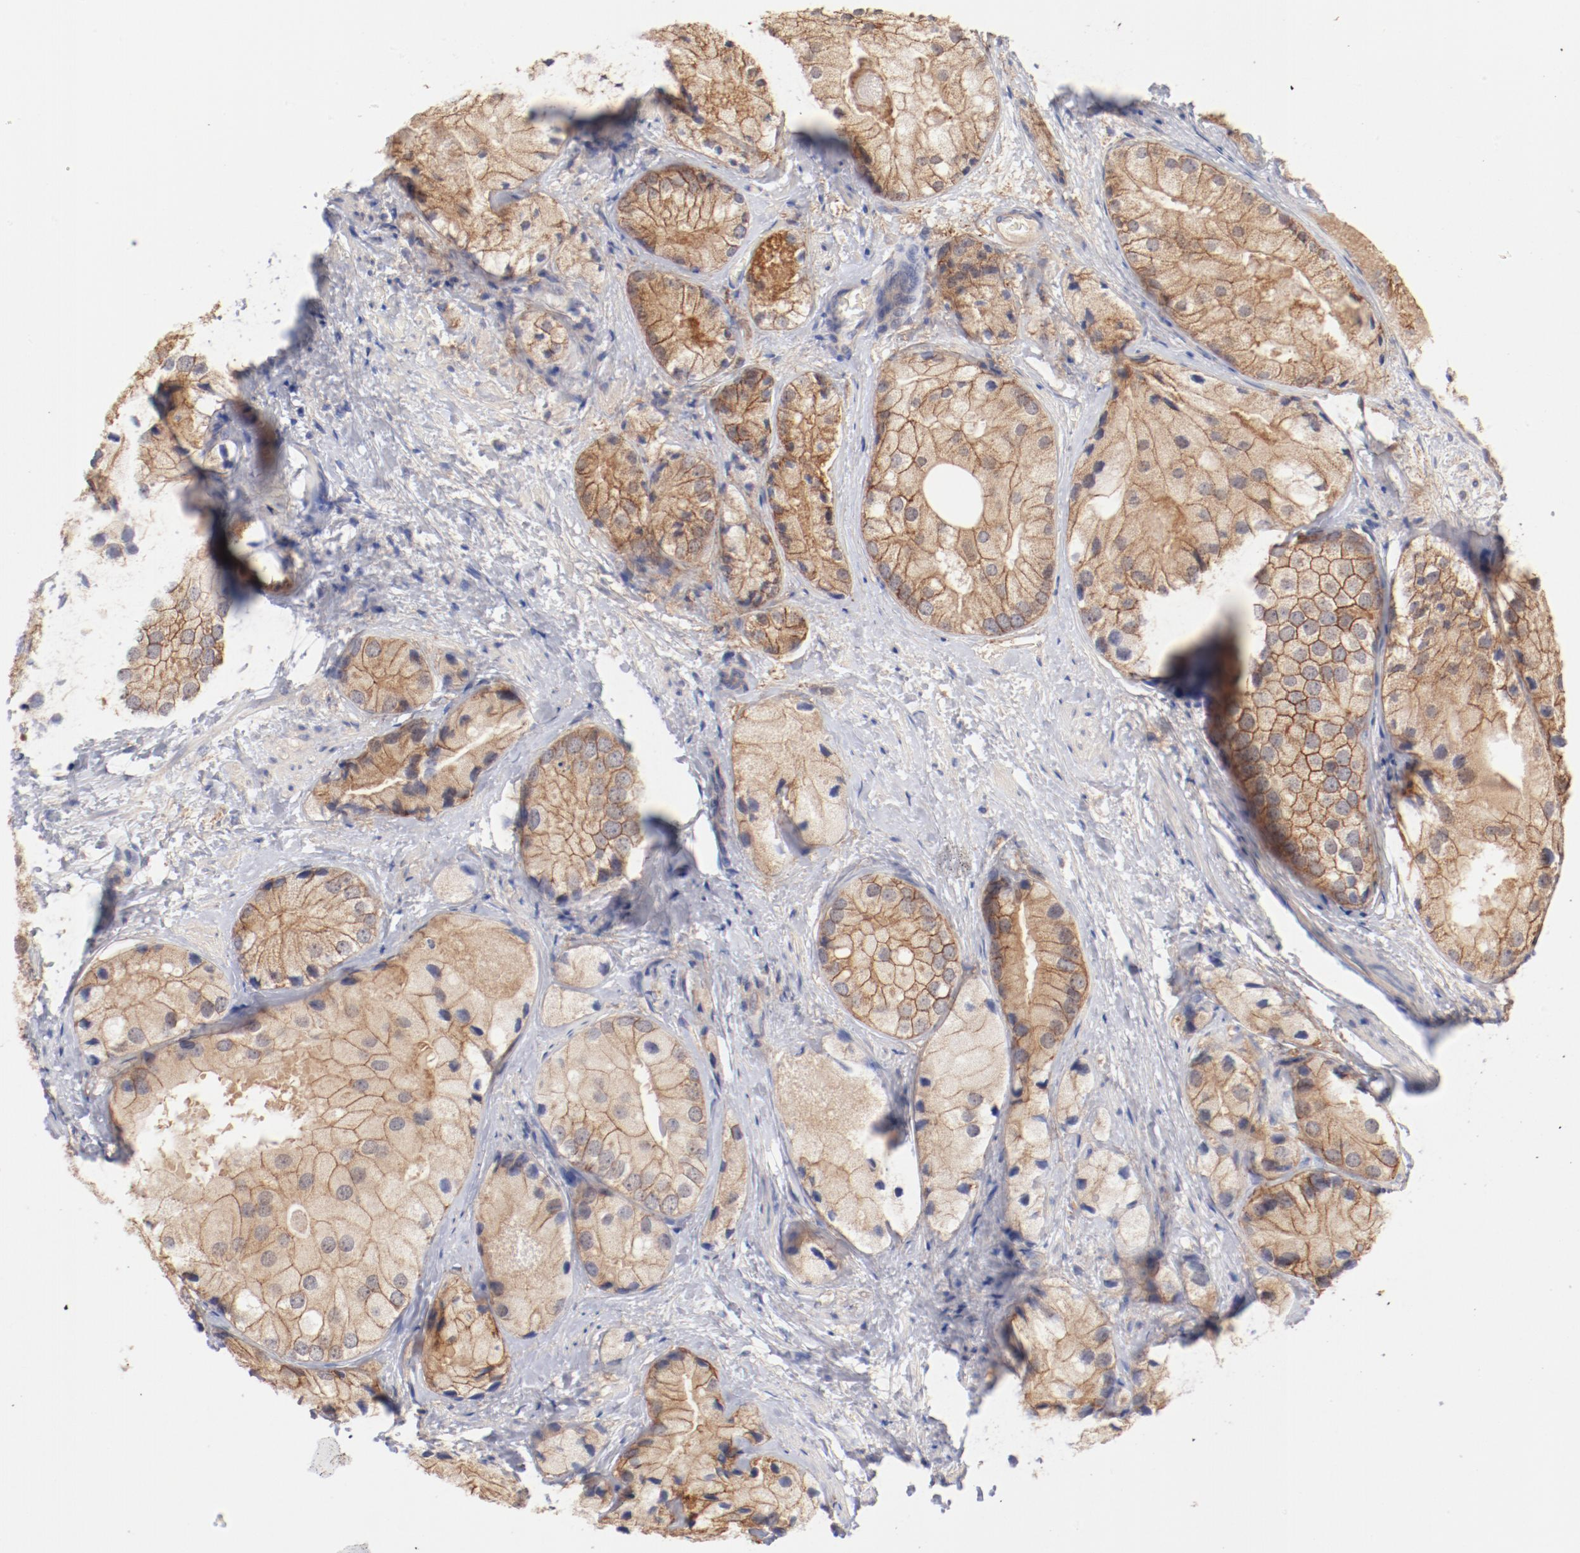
{"staining": {"intensity": "moderate", "quantity": ">75%", "location": "cytoplasmic/membranous"}, "tissue": "prostate cancer", "cell_type": "Tumor cells", "image_type": "cancer", "snomed": [{"axis": "morphology", "description": "Adenocarcinoma, Low grade"}, {"axis": "topography", "description": "Prostate"}], "caption": "A photomicrograph showing moderate cytoplasmic/membranous staining in about >75% of tumor cells in adenocarcinoma (low-grade) (prostate), as visualized by brown immunohistochemical staining.", "gene": "SETD3", "patient": {"sex": "male", "age": 69}}